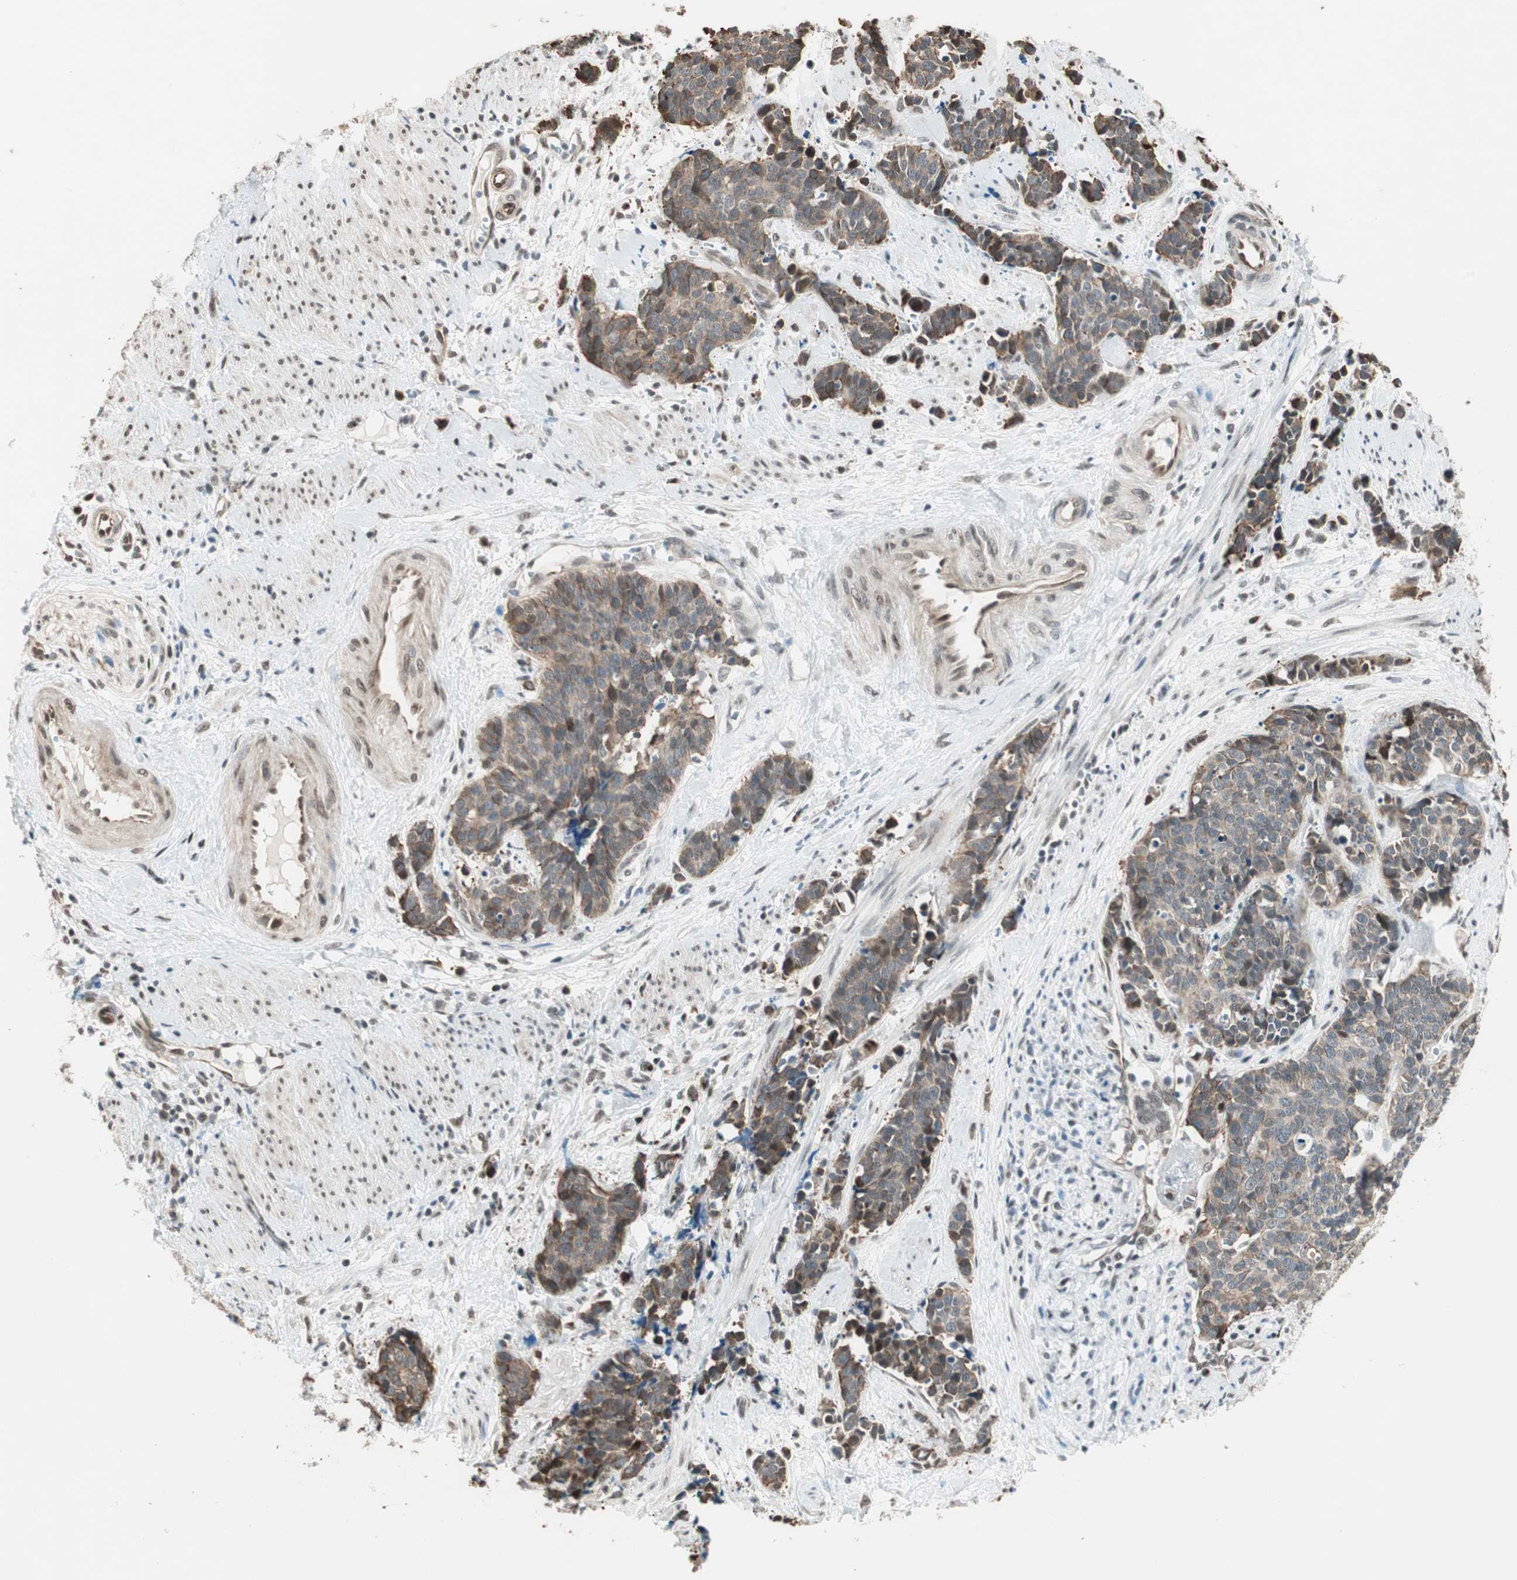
{"staining": {"intensity": "moderate", "quantity": ">75%", "location": "cytoplasmic/membranous"}, "tissue": "cervical cancer", "cell_type": "Tumor cells", "image_type": "cancer", "snomed": [{"axis": "morphology", "description": "Squamous cell carcinoma, NOS"}, {"axis": "topography", "description": "Cervix"}], "caption": "A histopathology image of squamous cell carcinoma (cervical) stained for a protein exhibits moderate cytoplasmic/membranous brown staining in tumor cells.", "gene": "ZBTB17", "patient": {"sex": "female", "age": 35}}